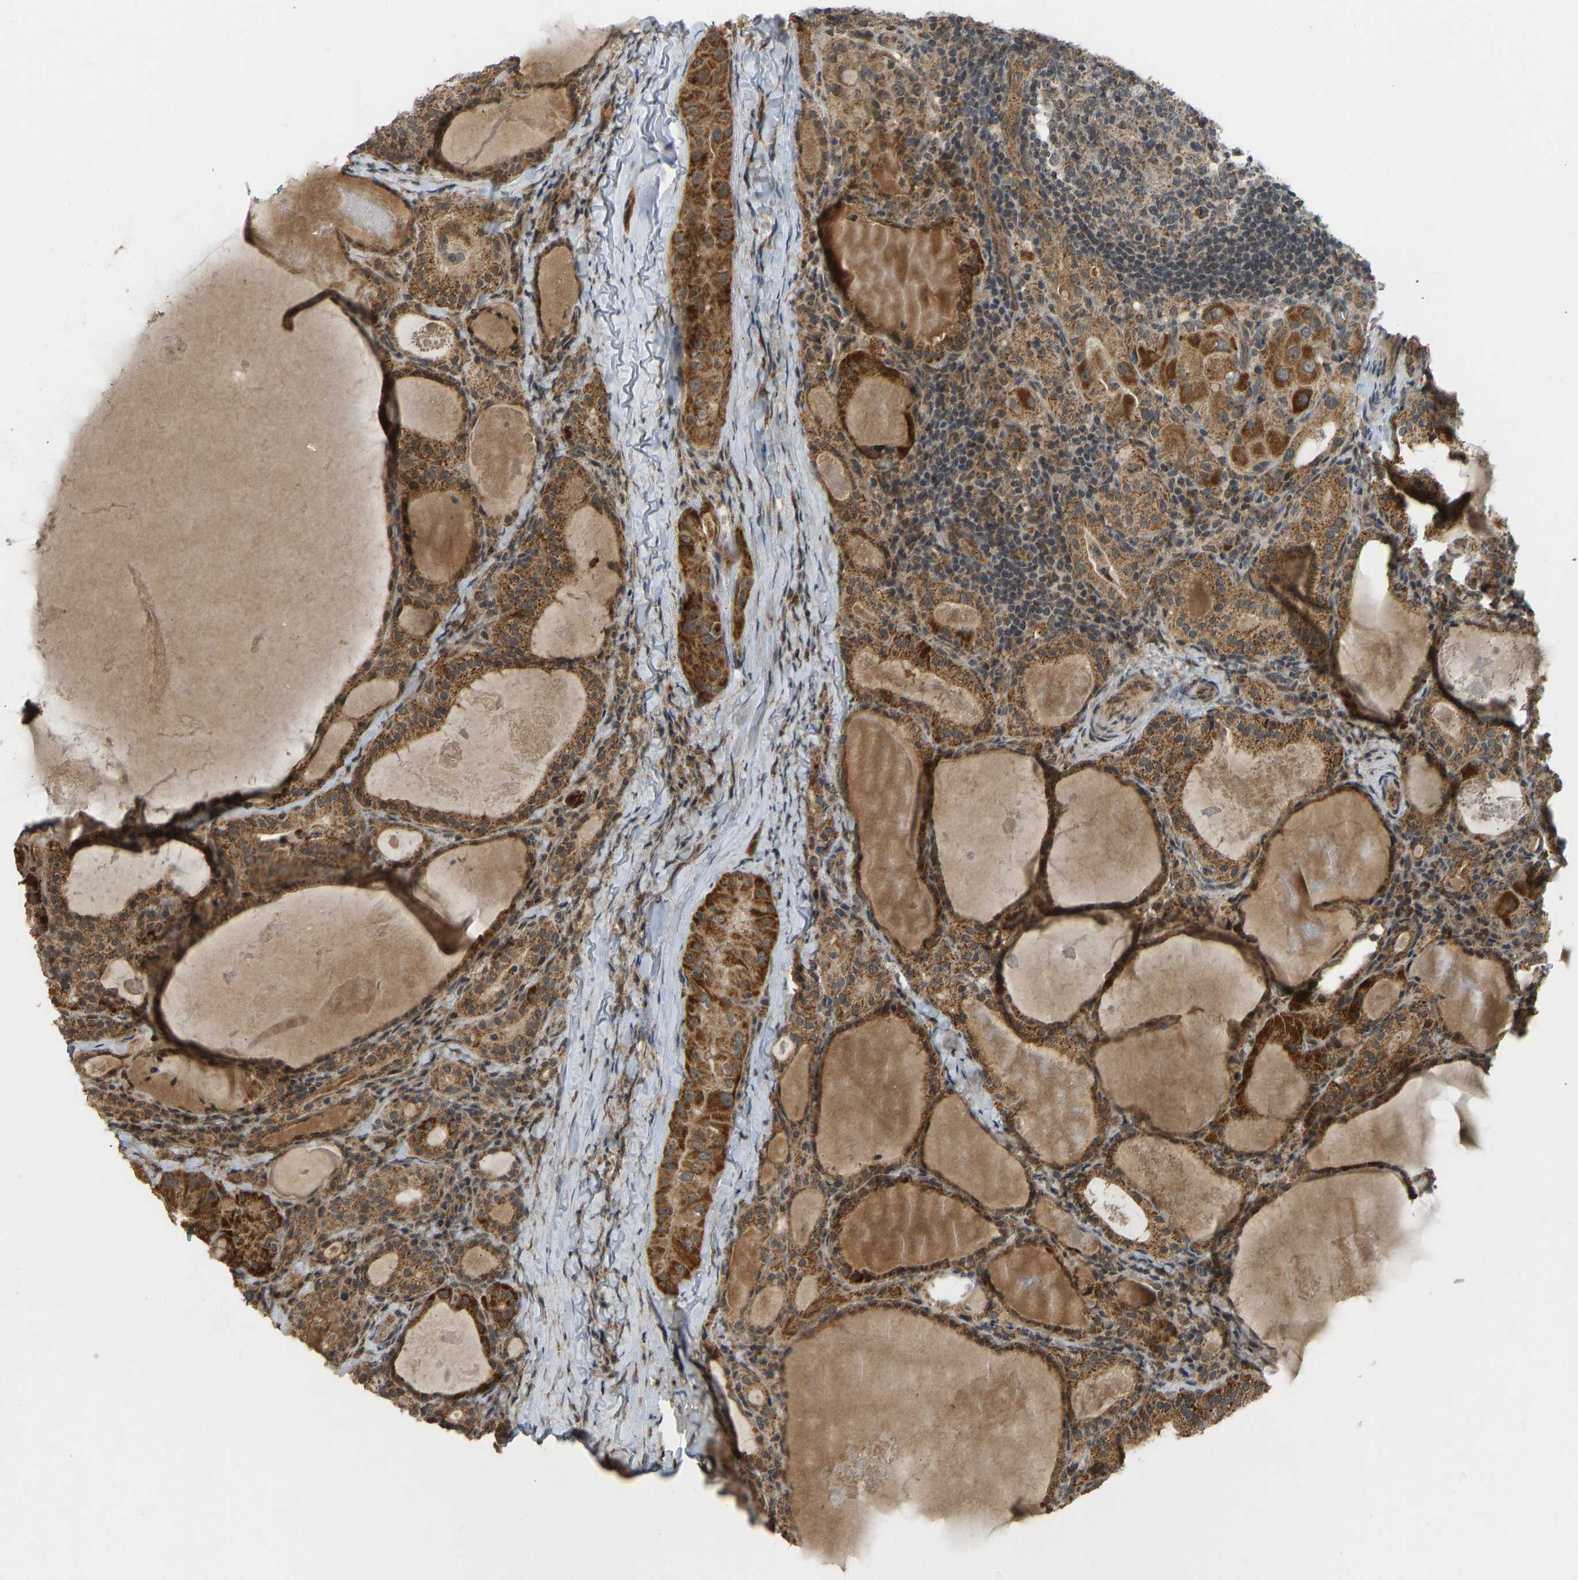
{"staining": {"intensity": "moderate", "quantity": ">75%", "location": "cytoplasmic/membranous"}, "tissue": "thyroid cancer", "cell_type": "Tumor cells", "image_type": "cancer", "snomed": [{"axis": "morphology", "description": "Papillary adenocarcinoma, NOS"}, {"axis": "topography", "description": "Thyroid gland"}], "caption": "Brown immunohistochemical staining in thyroid cancer (papillary adenocarcinoma) reveals moderate cytoplasmic/membranous expression in approximately >75% of tumor cells.", "gene": "ACADS", "patient": {"sex": "female", "age": 42}}